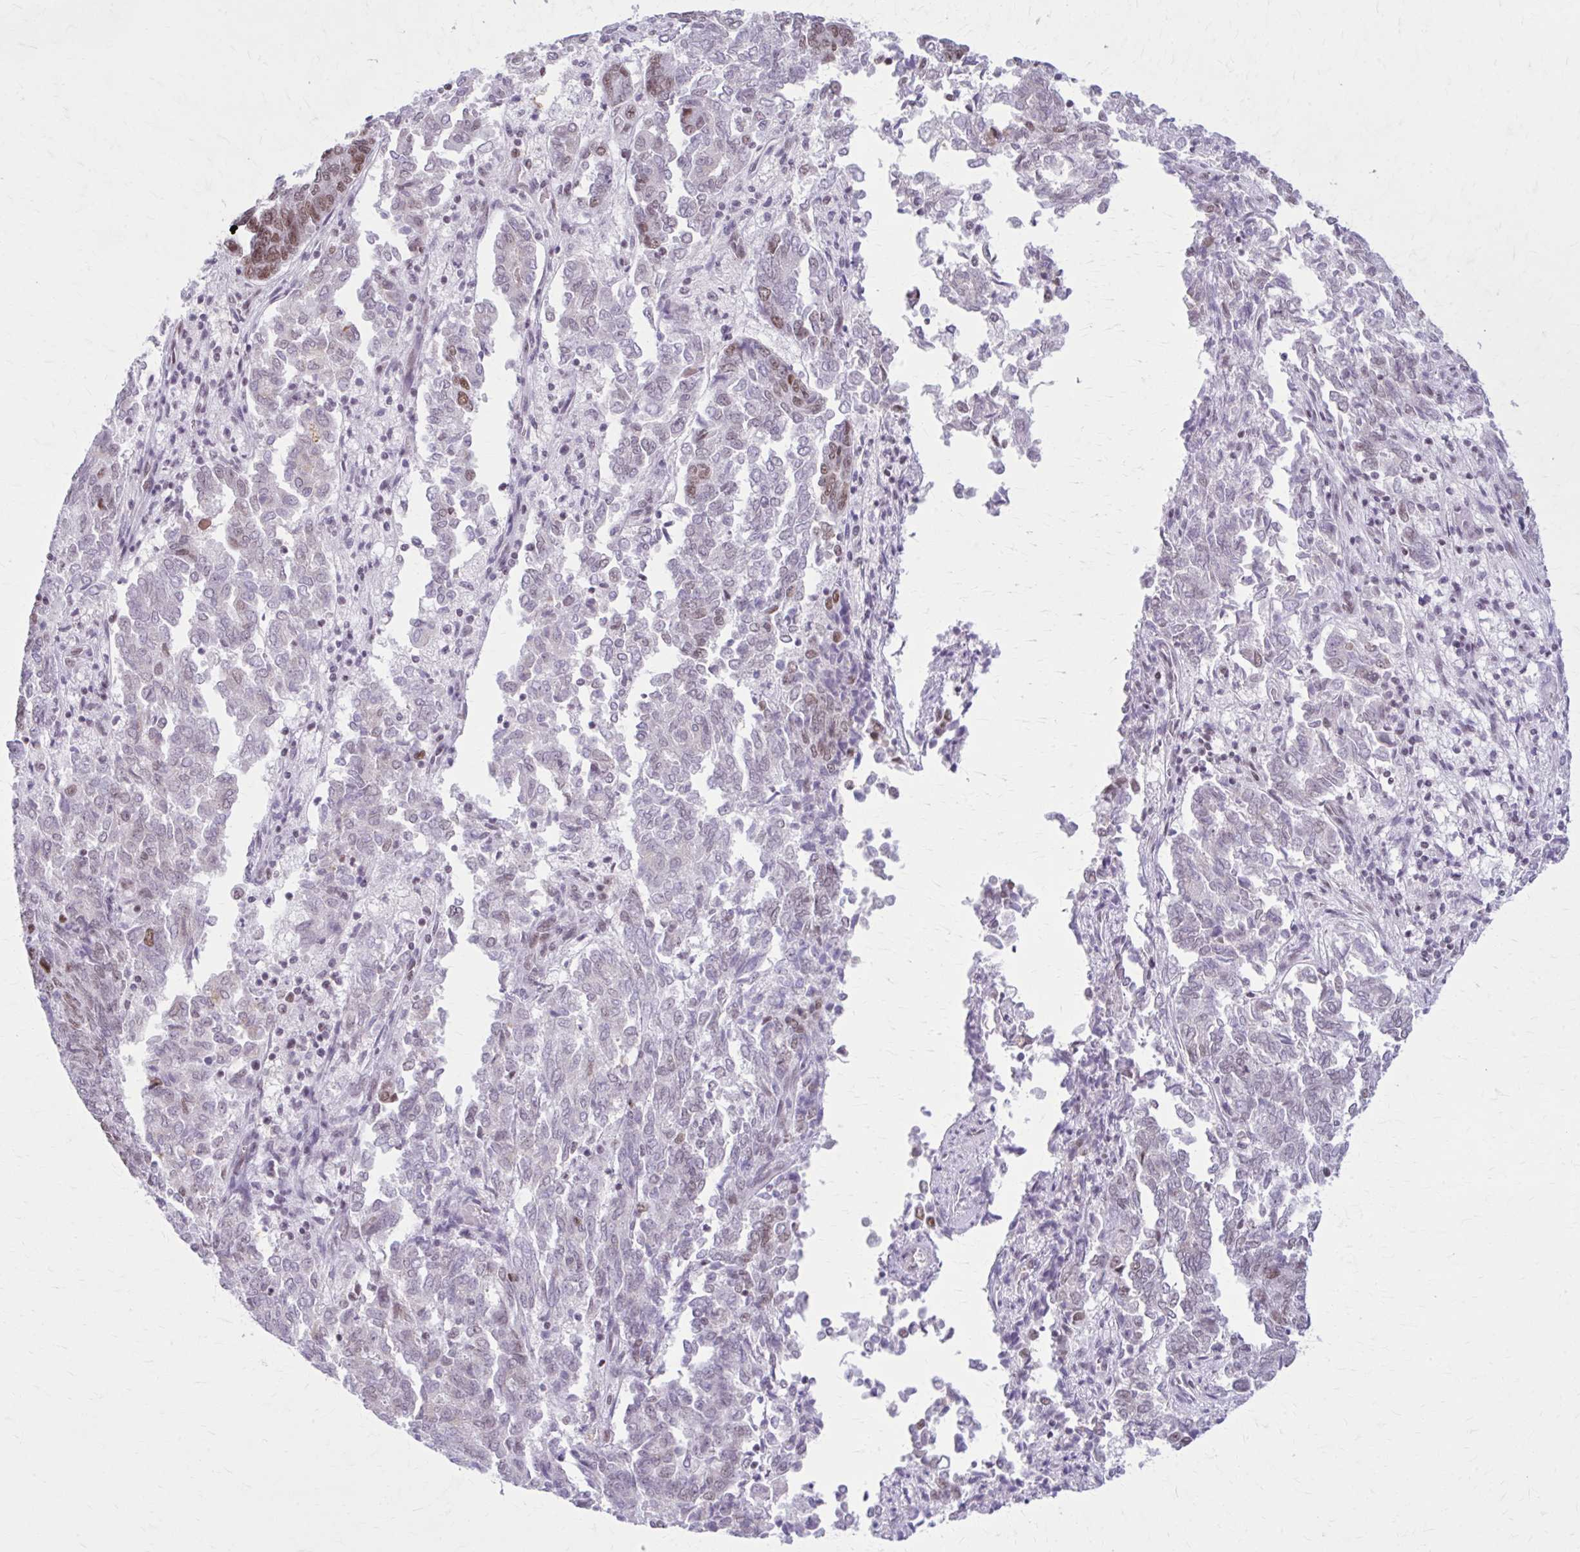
{"staining": {"intensity": "moderate", "quantity": "25%-75%", "location": "nuclear"}, "tissue": "endometrial cancer", "cell_type": "Tumor cells", "image_type": "cancer", "snomed": [{"axis": "morphology", "description": "Adenocarcinoma, NOS"}, {"axis": "topography", "description": "Endometrium"}], "caption": "IHC image of adenocarcinoma (endometrial) stained for a protein (brown), which displays medium levels of moderate nuclear staining in about 25%-75% of tumor cells.", "gene": "PABIR1", "patient": {"sex": "female", "age": 80}}